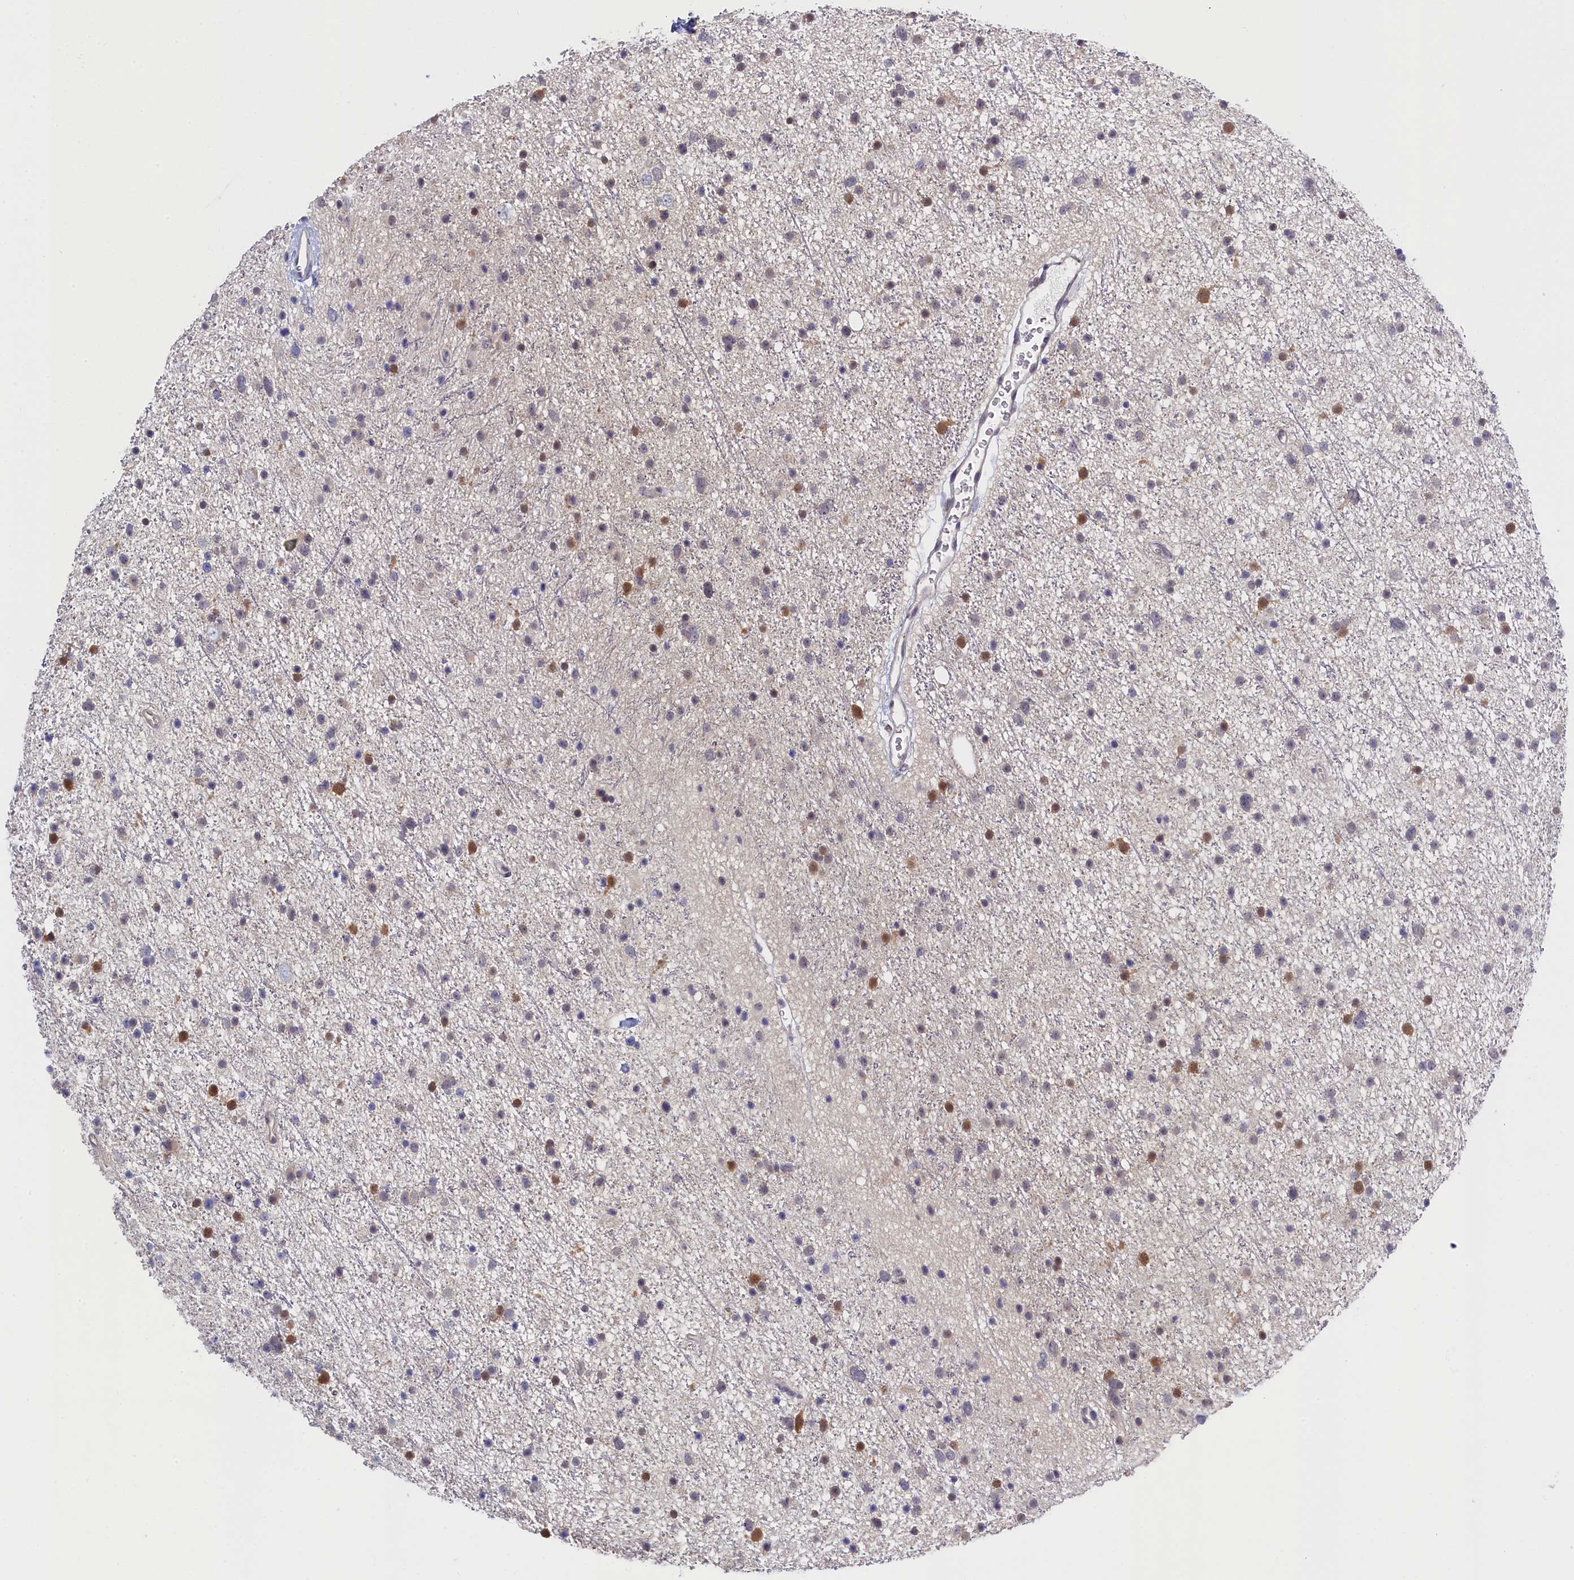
{"staining": {"intensity": "moderate", "quantity": "<25%", "location": "cytoplasmic/membranous,nuclear"}, "tissue": "glioma", "cell_type": "Tumor cells", "image_type": "cancer", "snomed": [{"axis": "morphology", "description": "Glioma, malignant, Low grade"}, {"axis": "topography", "description": "Cerebral cortex"}], "caption": "This photomicrograph reveals immunohistochemistry staining of human glioma, with low moderate cytoplasmic/membranous and nuclear expression in about <25% of tumor cells.", "gene": "C11orf54", "patient": {"sex": "female", "age": 39}}